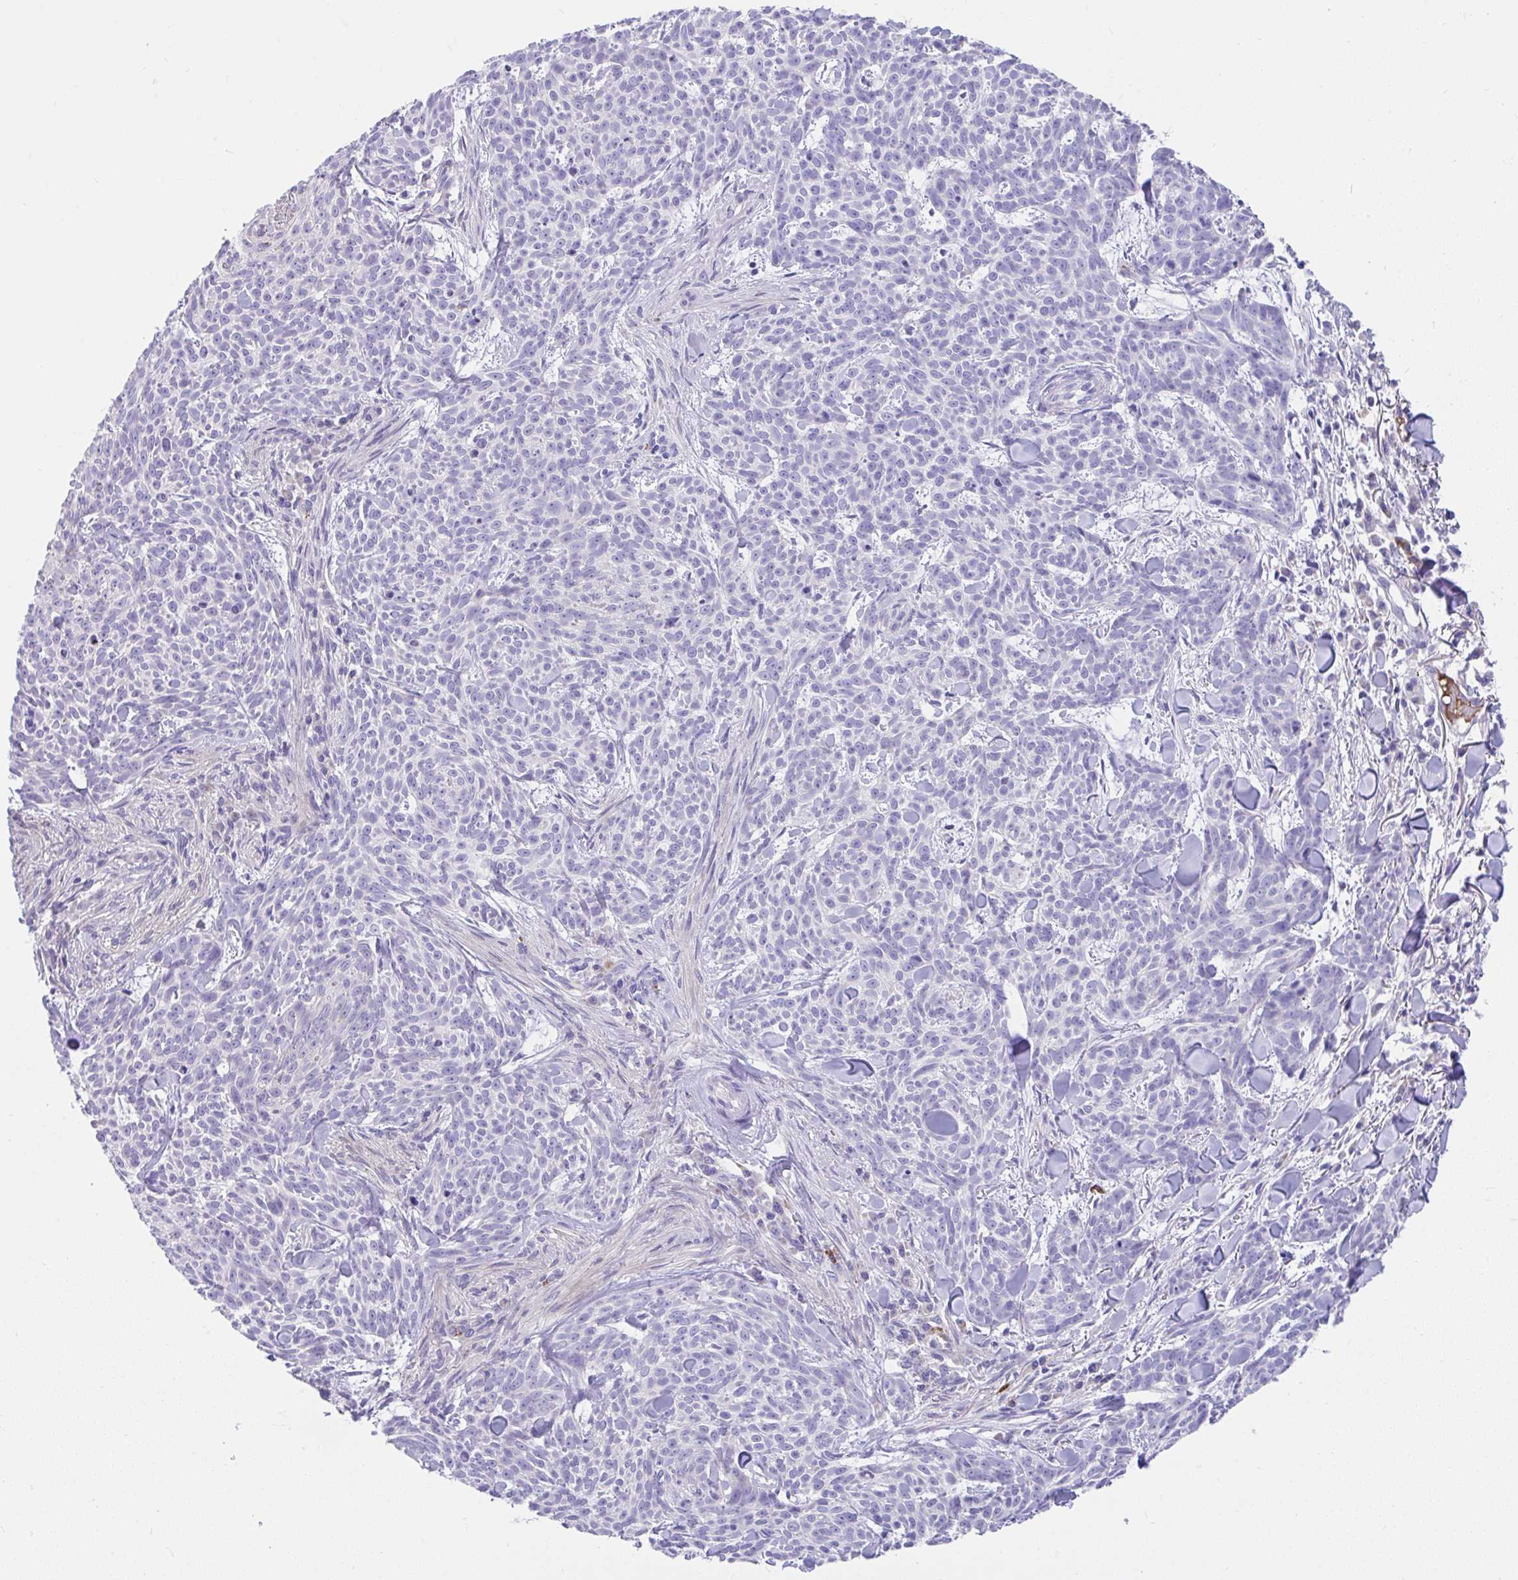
{"staining": {"intensity": "negative", "quantity": "none", "location": "none"}, "tissue": "skin cancer", "cell_type": "Tumor cells", "image_type": "cancer", "snomed": [{"axis": "morphology", "description": "Basal cell carcinoma"}, {"axis": "topography", "description": "Skin"}], "caption": "A high-resolution photomicrograph shows immunohistochemistry (IHC) staining of basal cell carcinoma (skin), which demonstrates no significant staining in tumor cells. The staining is performed using DAB (3,3'-diaminobenzidine) brown chromogen with nuclei counter-stained in using hematoxylin.", "gene": "CCSAP", "patient": {"sex": "female", "age": 93}}